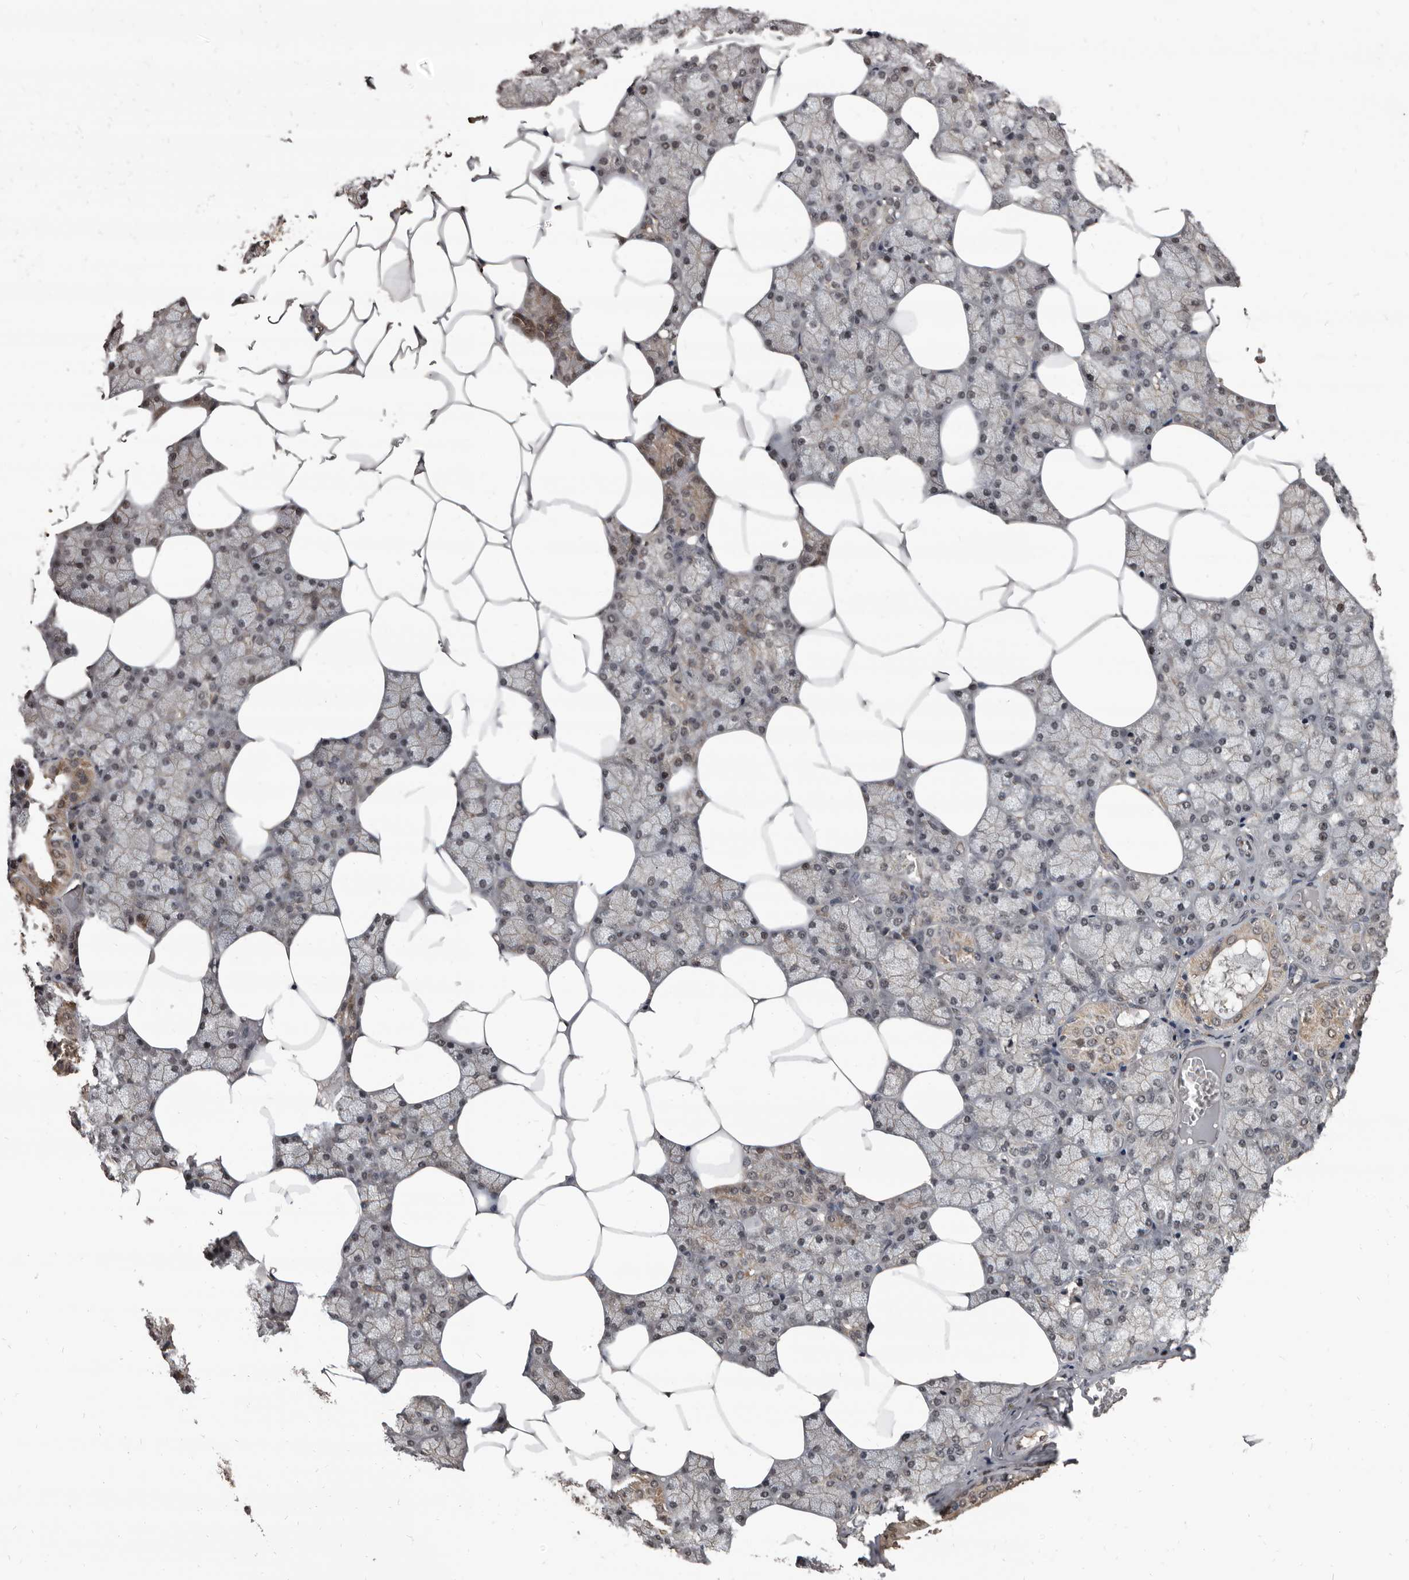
{"staining": {"intensity": "moderate", "quantity": "25%-75%", "location": "cytoplasmic/membranous,nuclear"}, "tissue": "salivary gland", "cell_type": "Glandular cells", "image_type": "normal", "snomed": [{"axis": "morphology", "description": "Normal tissue, NOS"}, {"axis": "topography", "description": "Salivary gland"}], "caption": "IHC image of benign salivary gland: salivary gland stained using immunohistochemistry (IHC) reveals medium levels of moderate protein expression localized specifically in the cytoplasmic/membranous,nuclear of glandular cells, appearing as a cytoplasmic/membranous,nuclear brown color.", "gene": "AHR", "patient": {"sex": "male", "age": 62}}